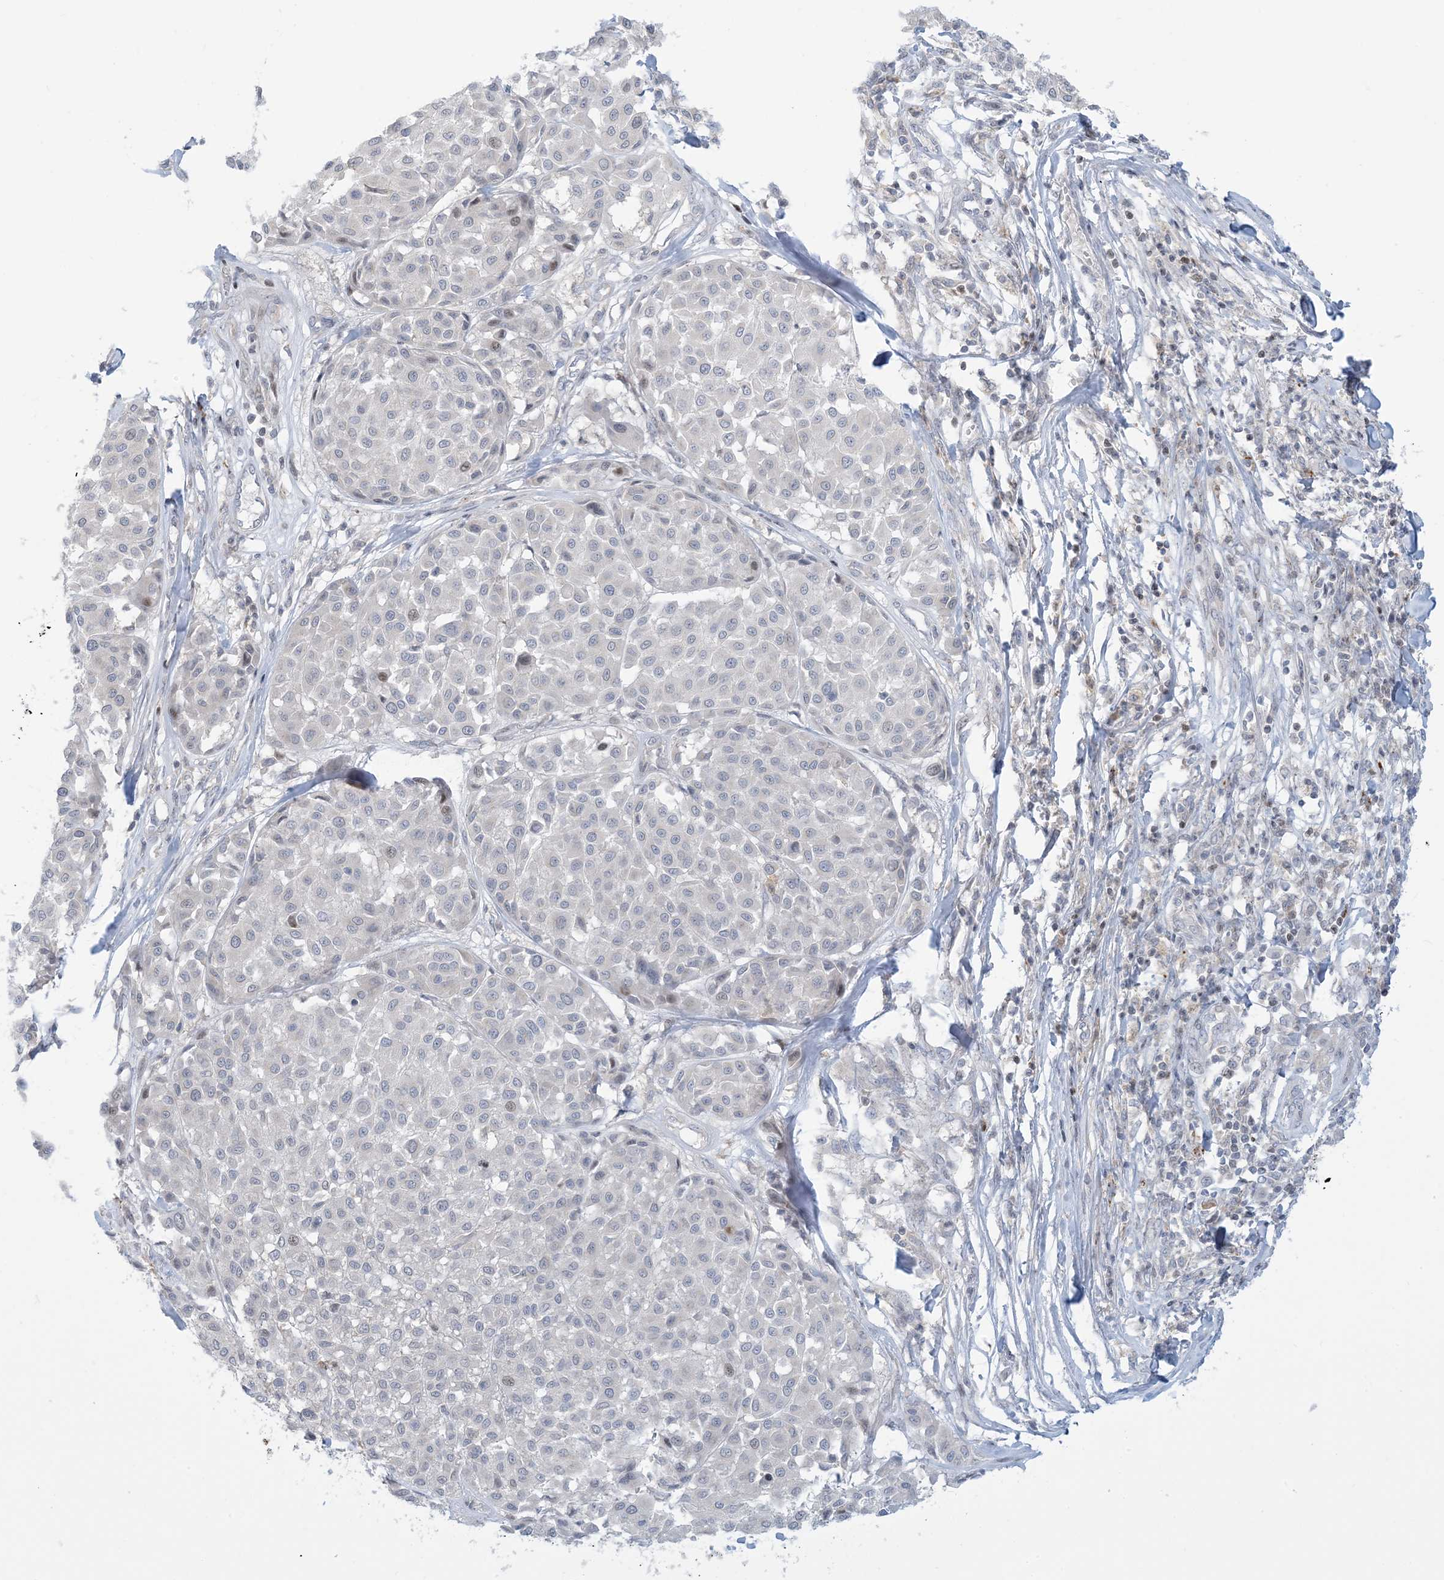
{"staining": {"intensity": "negative", "quantity": "none", "location": "none"}, "tissue": "melanoma", "cell_type": "Tumor cells", "image_type": "cancer", "snomed": [{"axis": "morphology", "description": "Malignant melanoma, Metastatic site"}, {"axis": "topography", "description": "Soft tissue"}], "caption": "High power microscopy micrograph of an immunohistochemistry histopathology image of malignant melanoma (metastatic site), revealing no significant staining in tumor cells.", "gene": "AFTPH", "patient": {"sex": "male", "age": 41}}